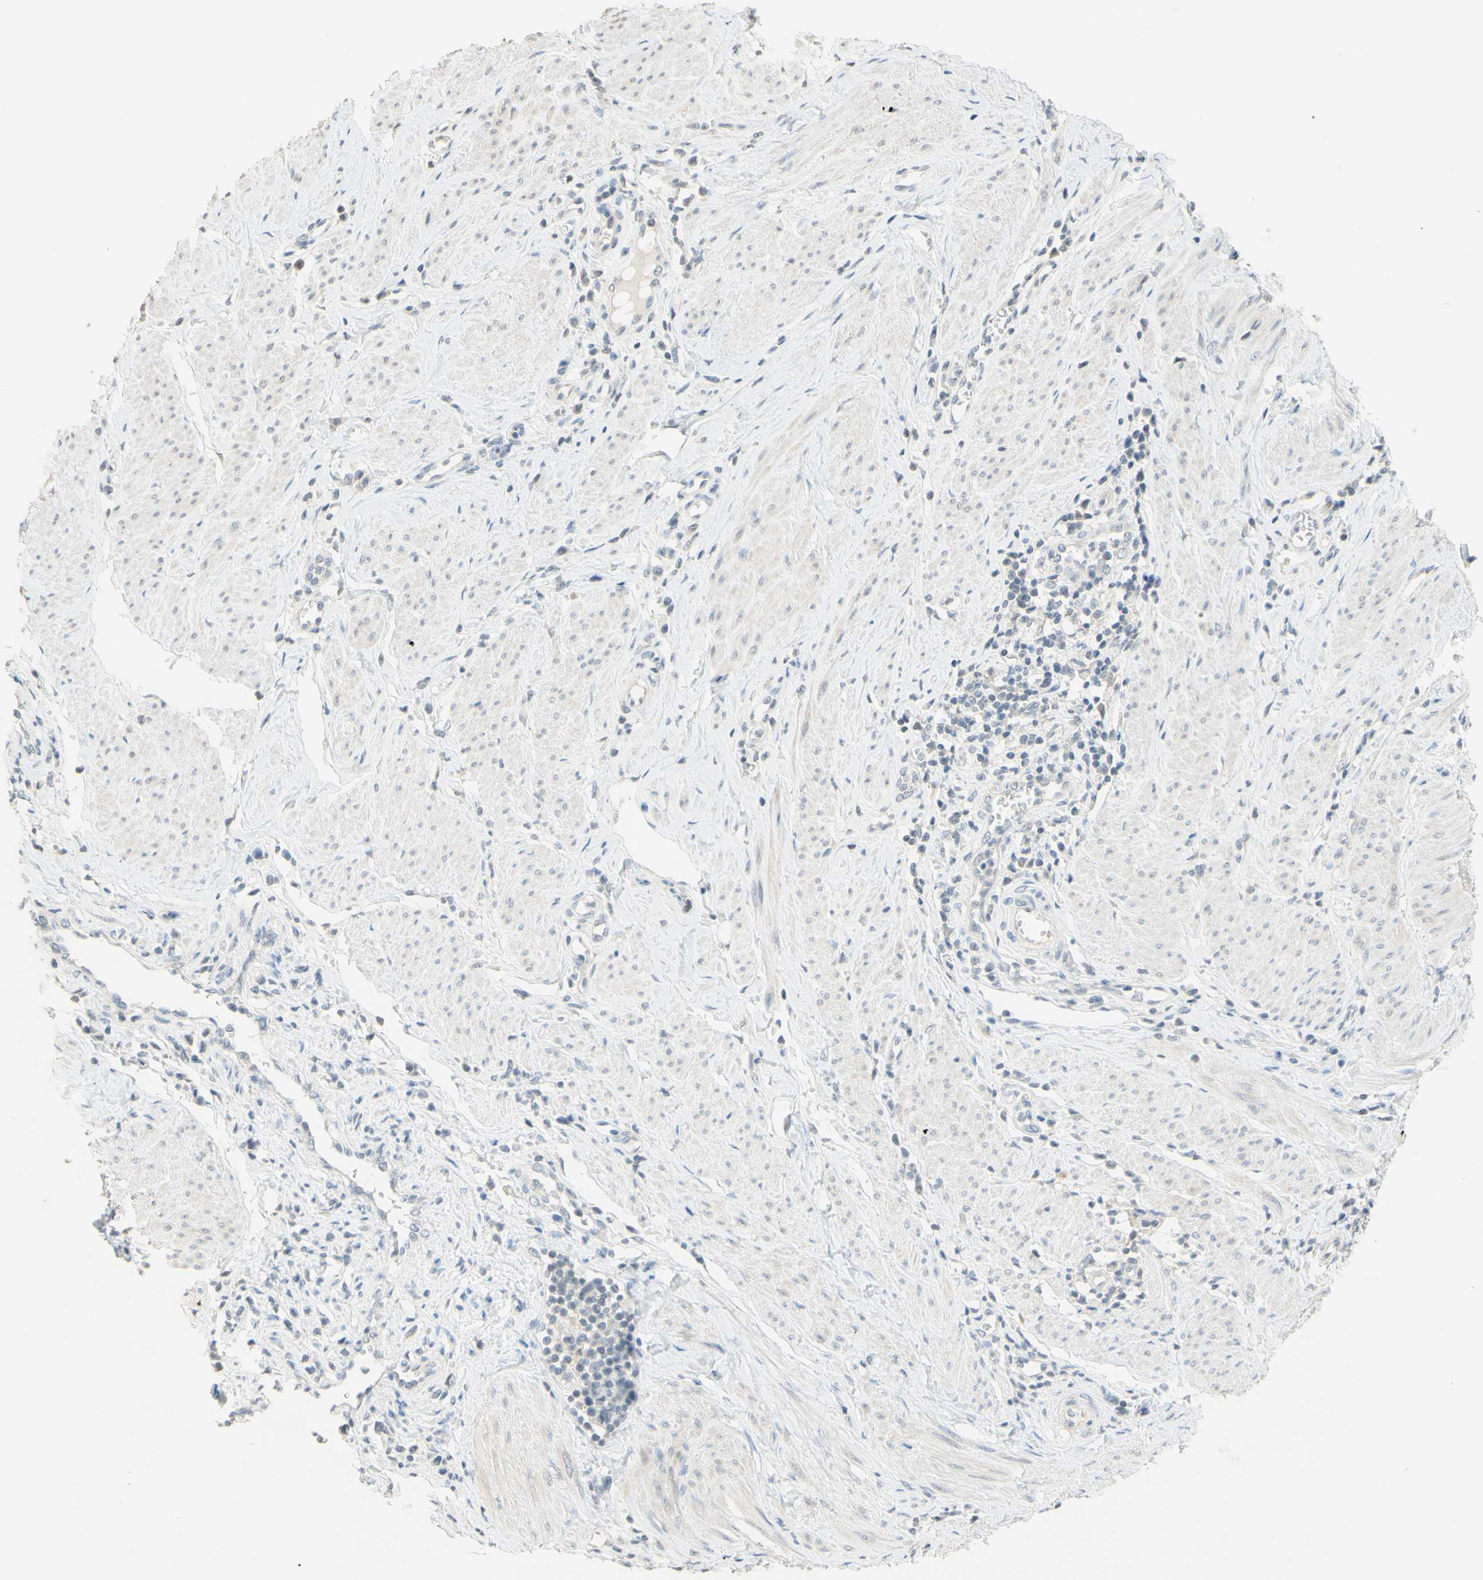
{"staining": {"intensity": "negative", "quantity": "none", "location": "none"}, "tissue": "cervical cancer", "cell_type": "Tumor cells", "image_type": "cancer", "snomed": [{"axis": "morphology", "description": "Normal tissue, NOS"}, {"axis": "morphology", "description": "Squamous cell carcinoma, NOS"}, {"axis": "topography", "description": "Cervix"}], "caption": "Cervical cancer was stained to show a protein in brown. There is no significant staining in tumor cells.", "gene": "MAG", "patient": {"sex": "female", "age": 35}}